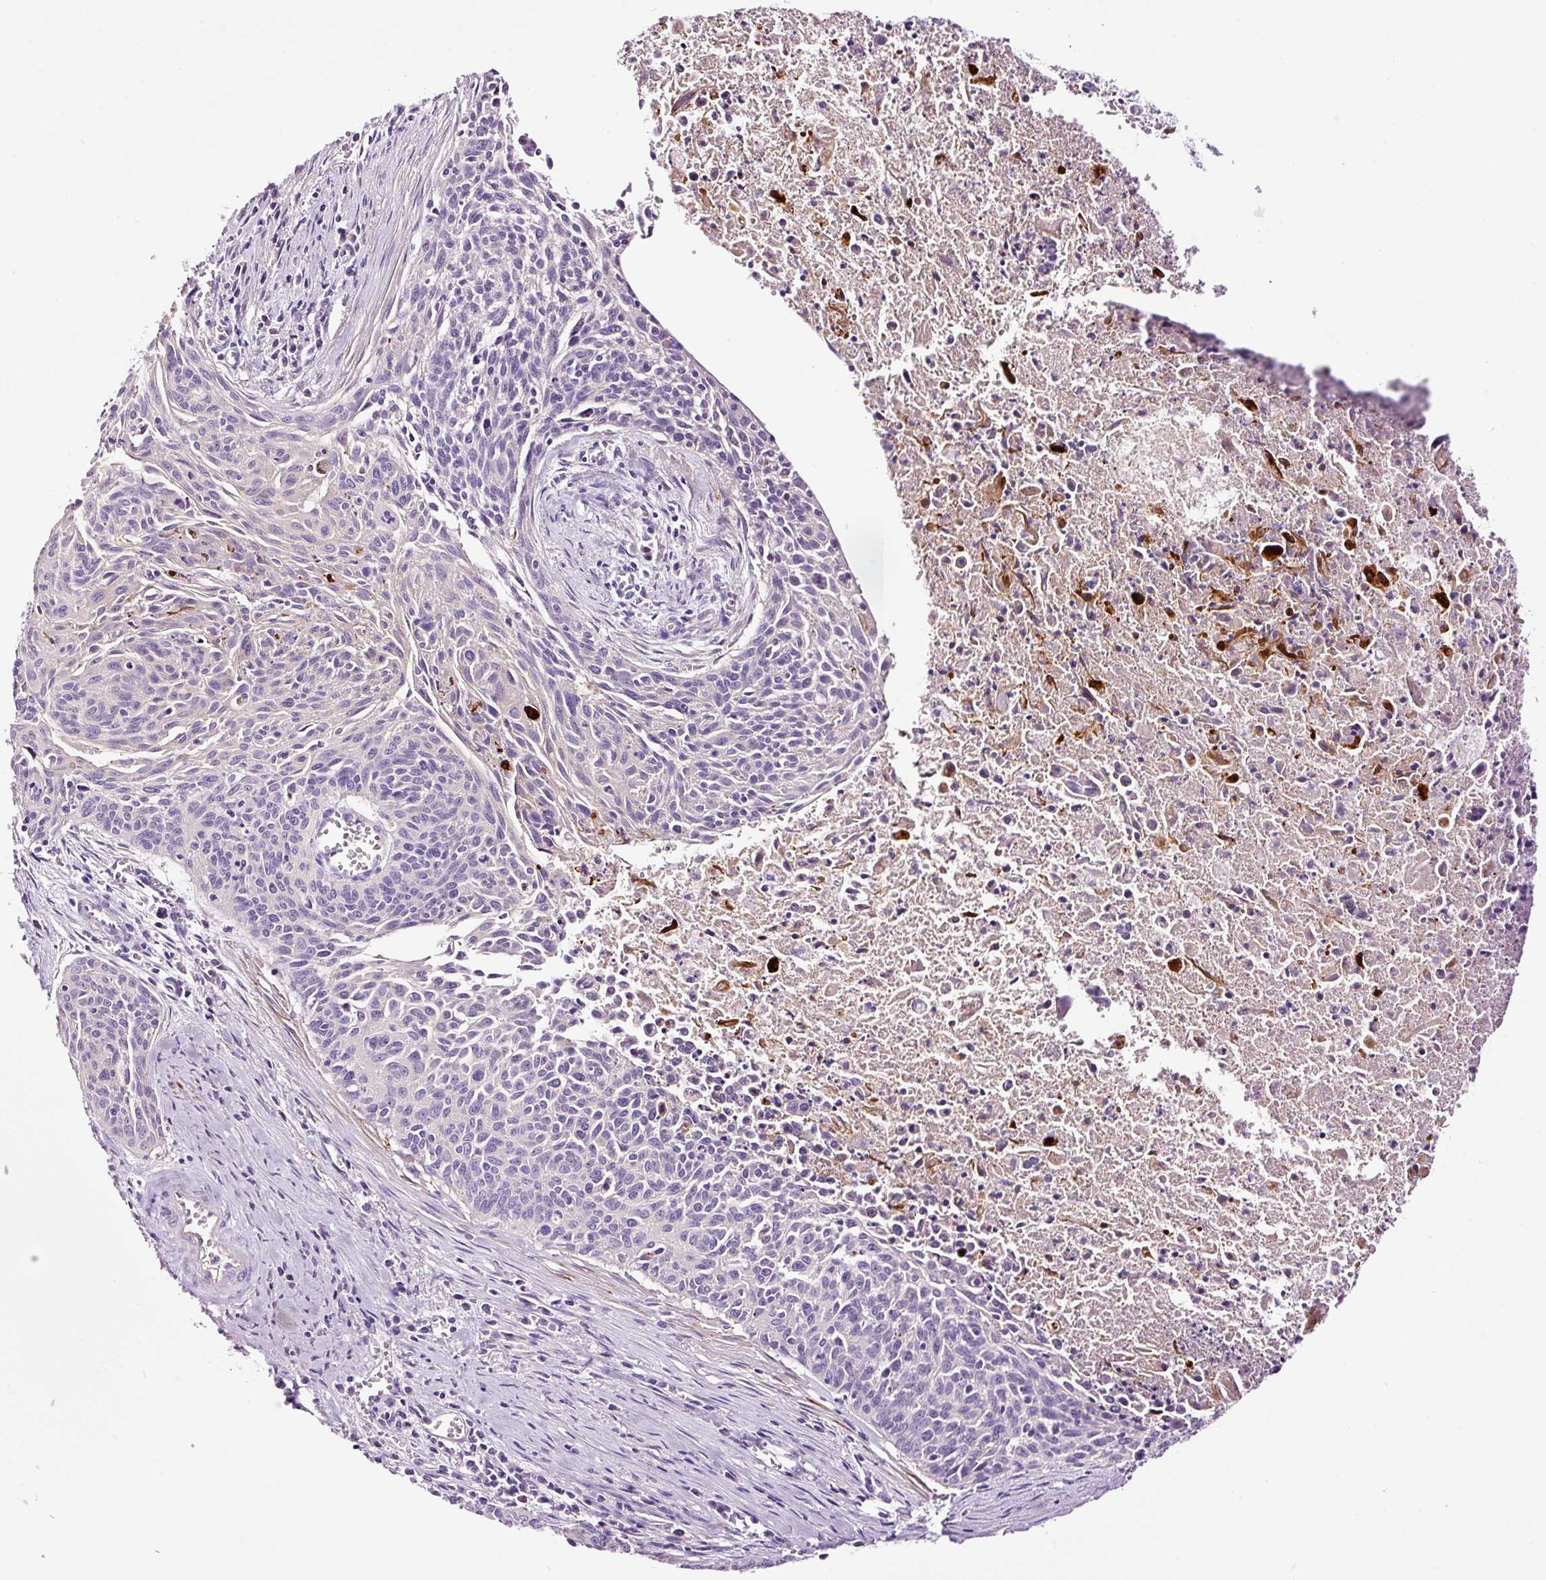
{"staining": {"intensity": "negative", "quantity": "none", "location": "none"}, "tissue": "cervical cancer", "cell_type": "Tumor cells", "image_type": "cancer", "snomed": [{"axis": "morphology", "description": "Squamous cell carcinoma, NOS"}, {"axis": "topography", "description": "Cervix"}], "caption": "This is a image of IHC staining of cervical cancer (squamous cell carcinoma), which shows no staining in tumor cells.", "gene": "PAM", "patient": {"sex": "female", "age": 55}}